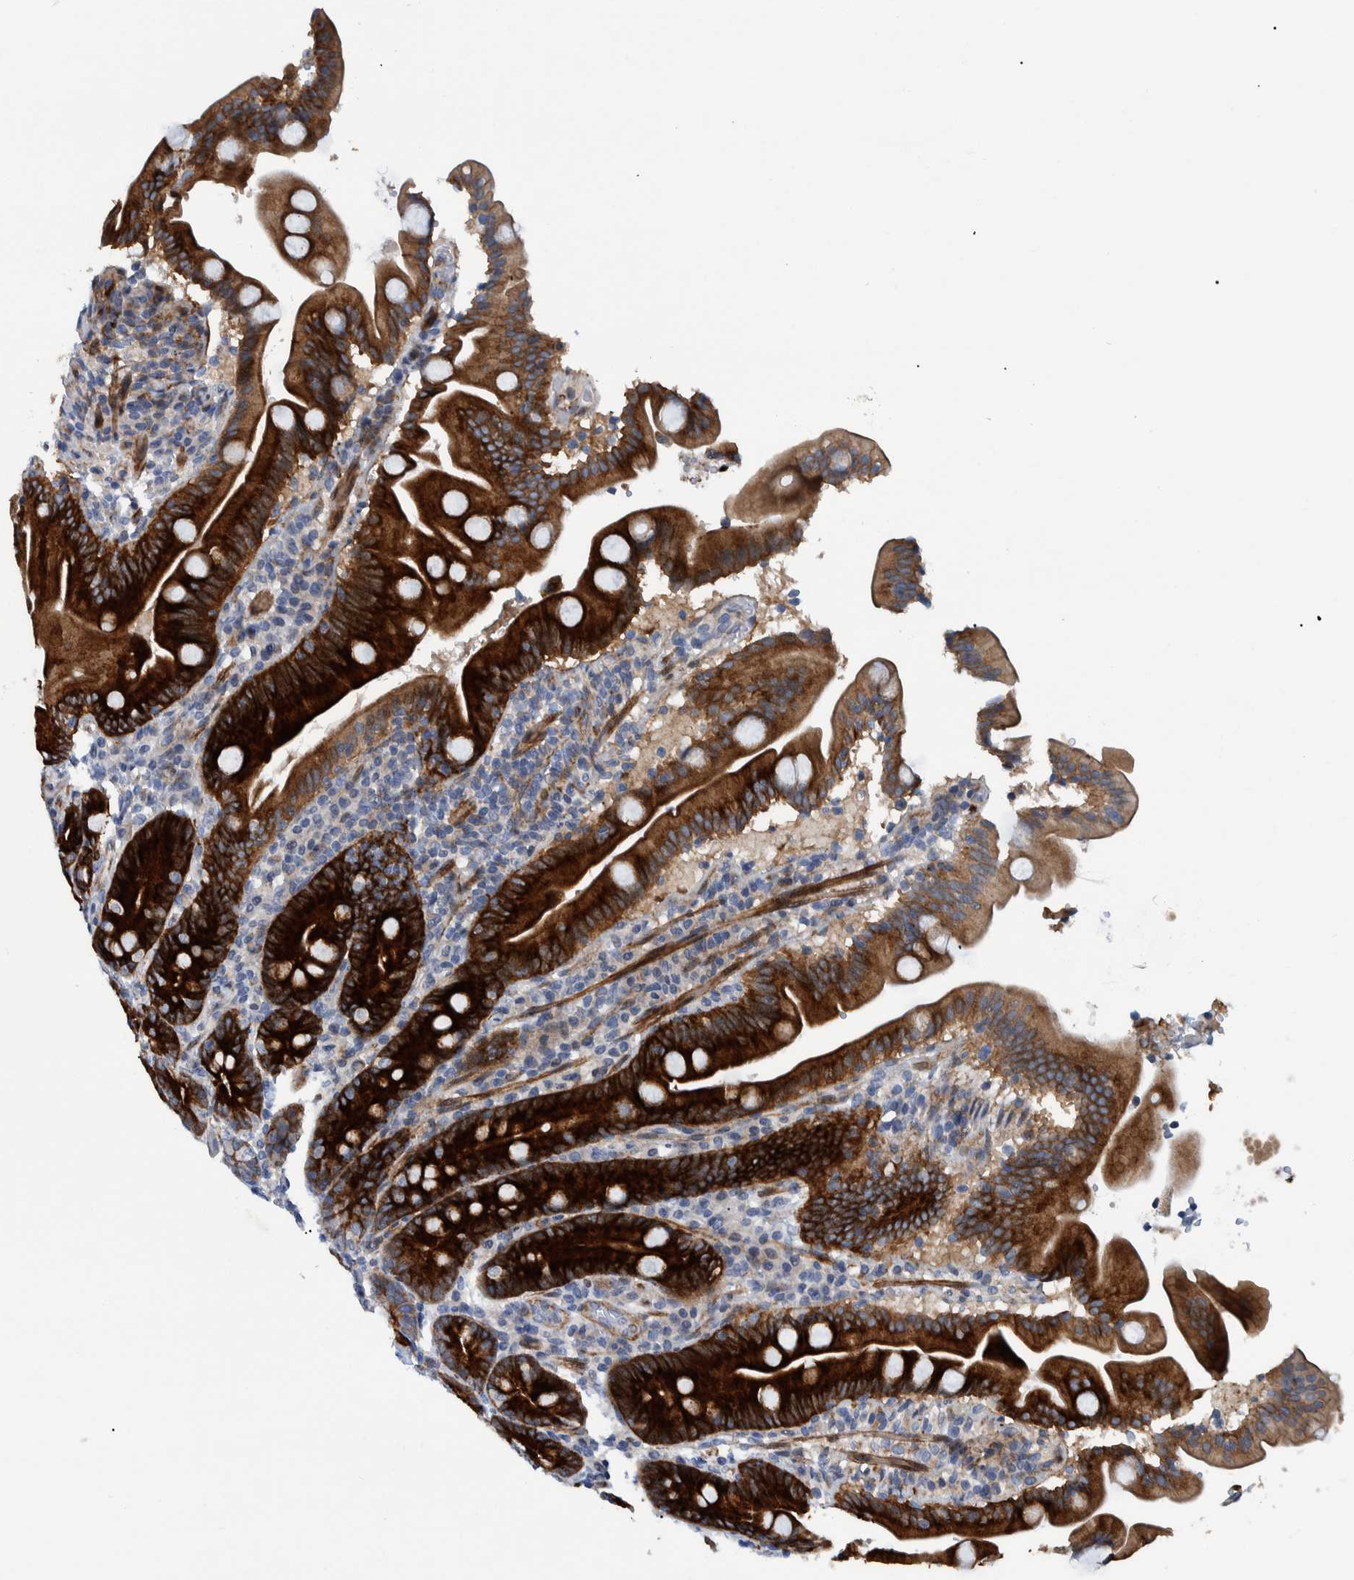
{"staining": {"intensity": "strong", "quantity": ">75%", "location": "cytoplasmic/membranous"}, "tissue": "duodenum", "cell_type": "Glandular cells", "image_type": "normal", "snomed": [{"axis": "morphology", "description": "Normal tissue, NOS"}, {"axis": "topography", "description": "Duodenum"}], "caption": "Approximately >75% of glandular cells in unremarkable duodenum demonstrate strong cytoplasmic/membranous protein positivity as visualized by brown immunohistochemical staining.", "gene": "MKS1", "patient": {"sex": "male", "age": 54}}